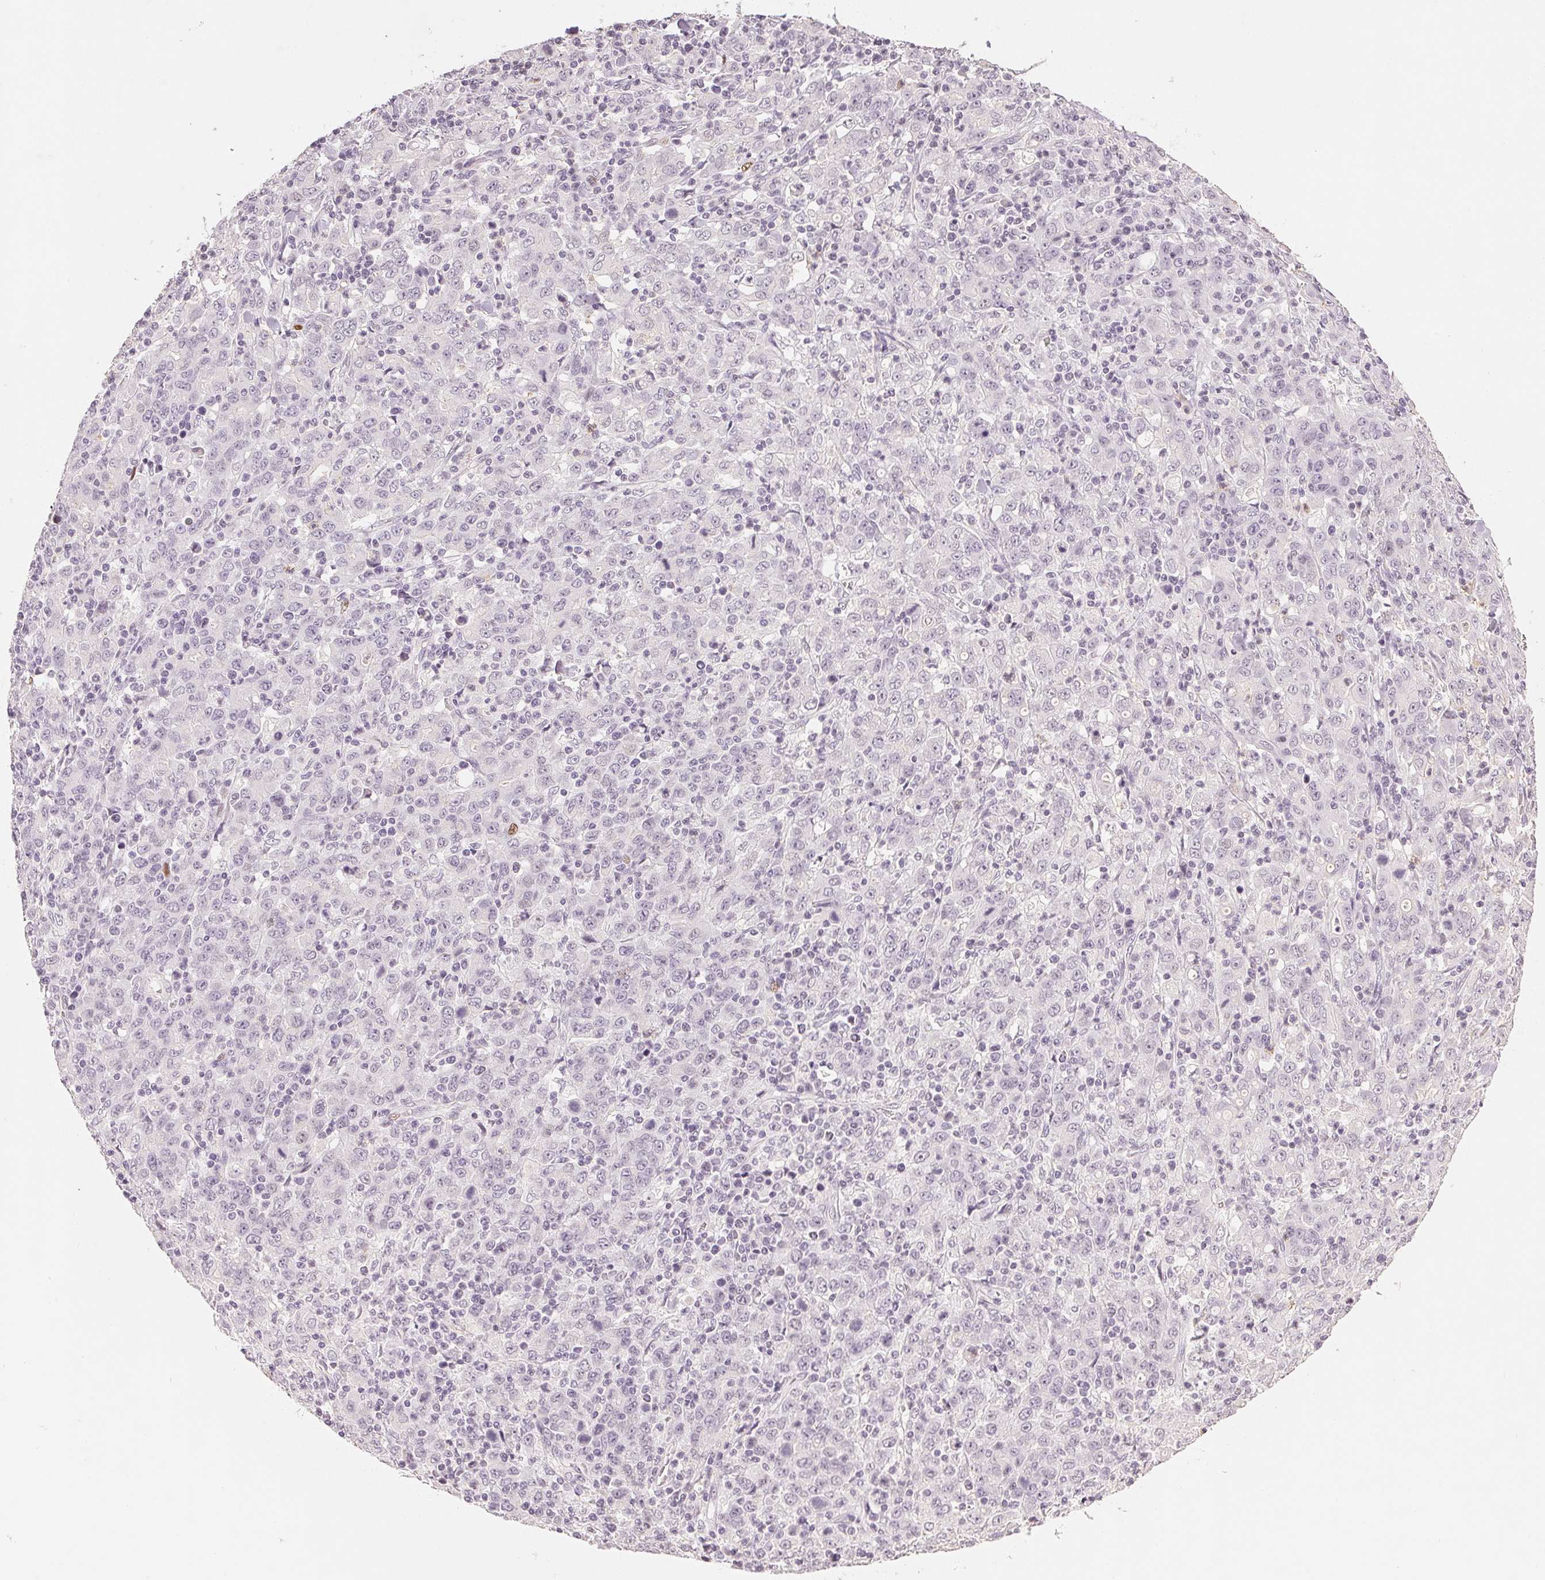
{"staining": {"intensity": "negative", "quantity": "none", "location": "none"}, "tissue": "stomach cancer", "cell_type": "Tumor cells", "image_type": "cancer", "snomed": [{"axis": "morphology", "description": "Adenocarcinoma, NOS"}, {"axis": "topography", "description": "Stomach, upper"}], "caption": "Immunohistochemistry histopathology image of neoplastic tissue: adenocarcinoma (stomach) stained with DAB (3,3'-diaminobenzidine) displays no significant protein staining in tumor cells.", "gene": "SMTN", "patient": {"sex": "male", "age": 69}}